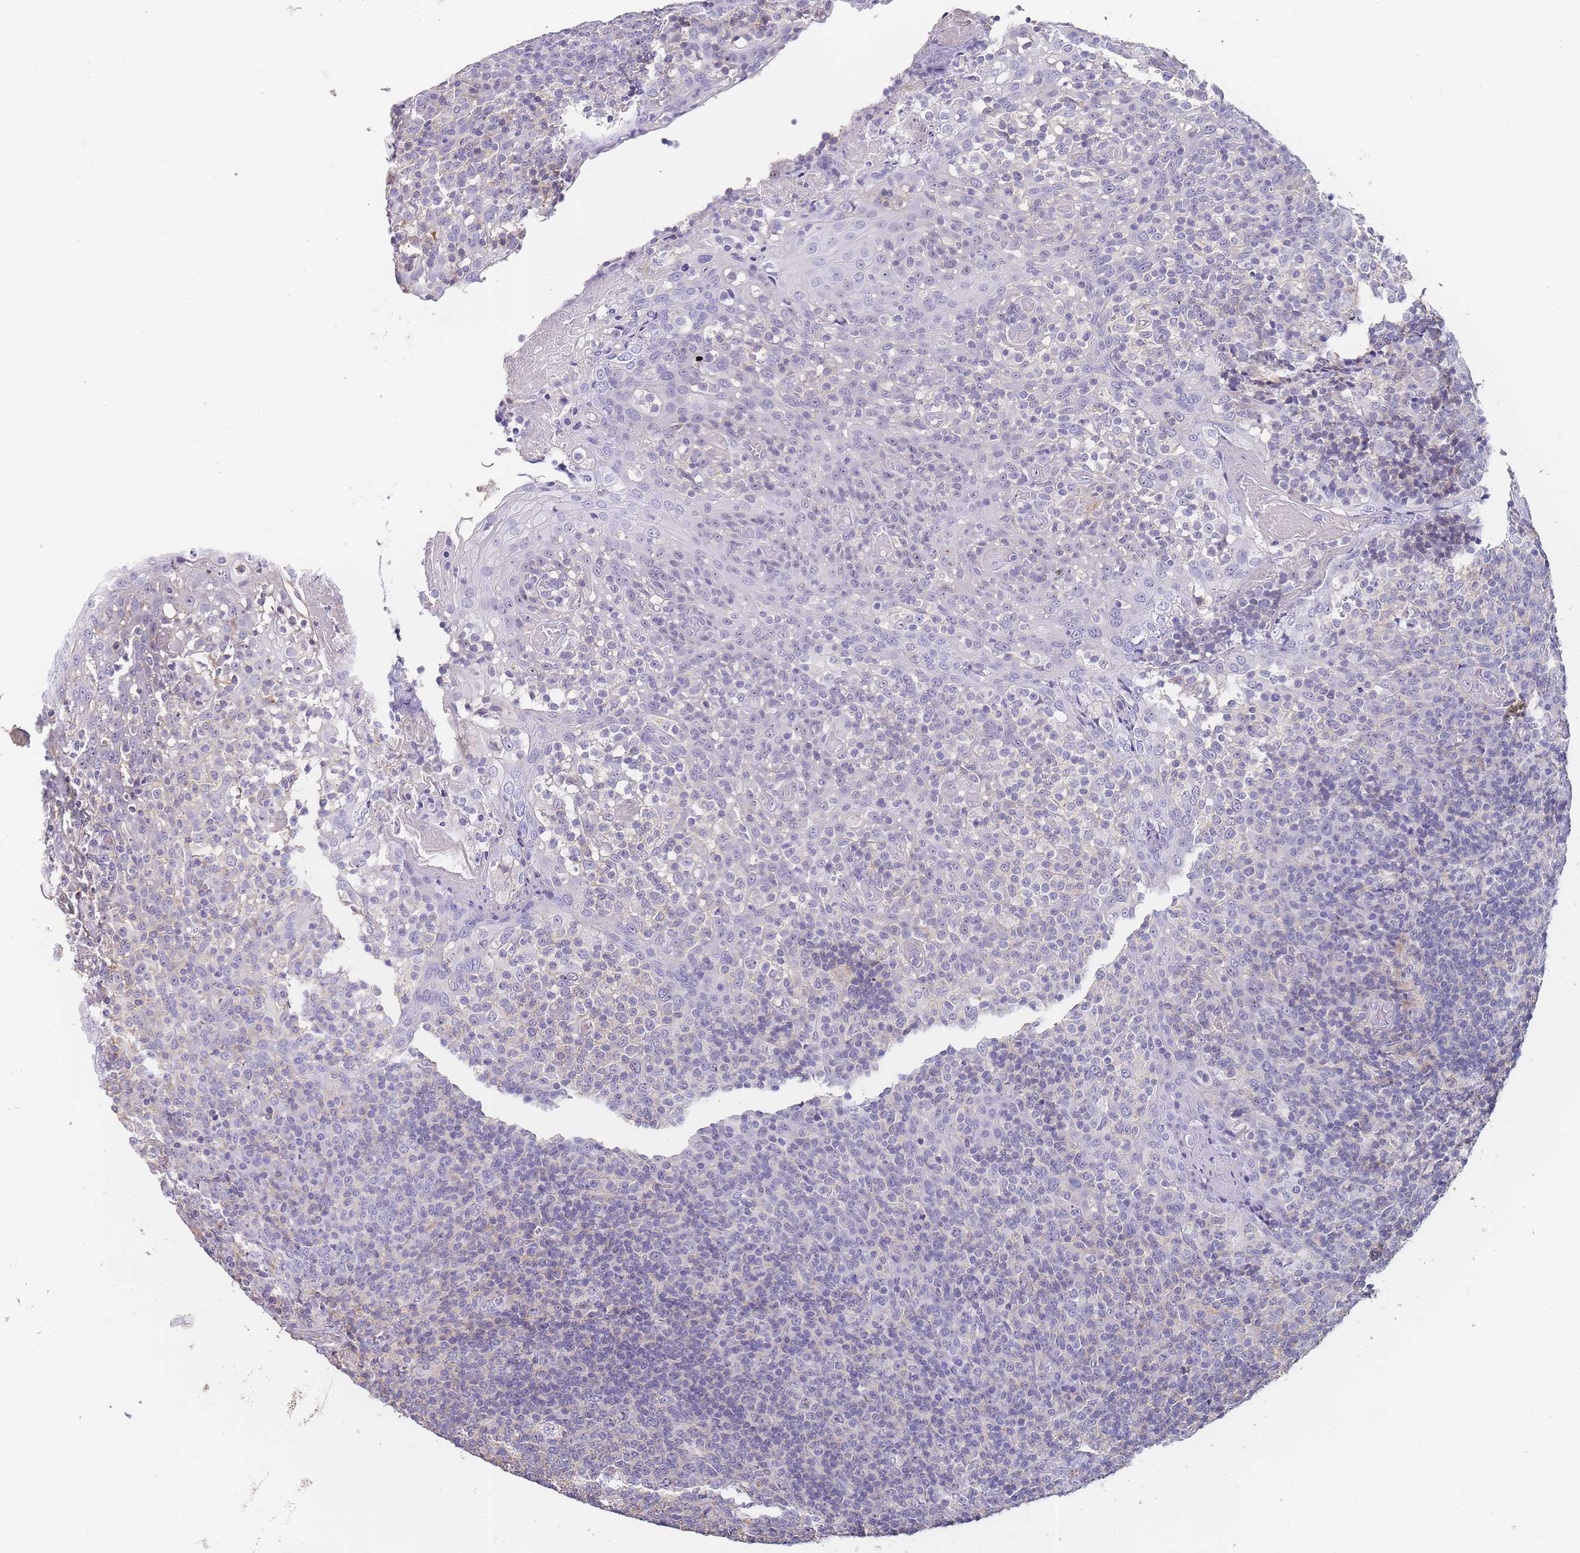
{"staining": {"intensity": "negative", "quantity": "none", "location": "none"}, "tissue": "tonsil", "cell_type": "Germinal center cells", "image_type": "normal", "snomed": [{"axis": "morphology", "description": "Normal tissue, NOS"}, {"axis": "topography", "description": "Tonsil"}], "caption": "This is a photomicrograph of immunohistochemistry staining of unremarkable tonsil, which shows no expression in germinal center cells. The staining is performed using DAB (3,3'-diaminobenzidine) brown chromogen with nuclei counter-stained in using hematoxylin.", "gene": "NOP14", "patient": {"sex": "female", "age": 19}}